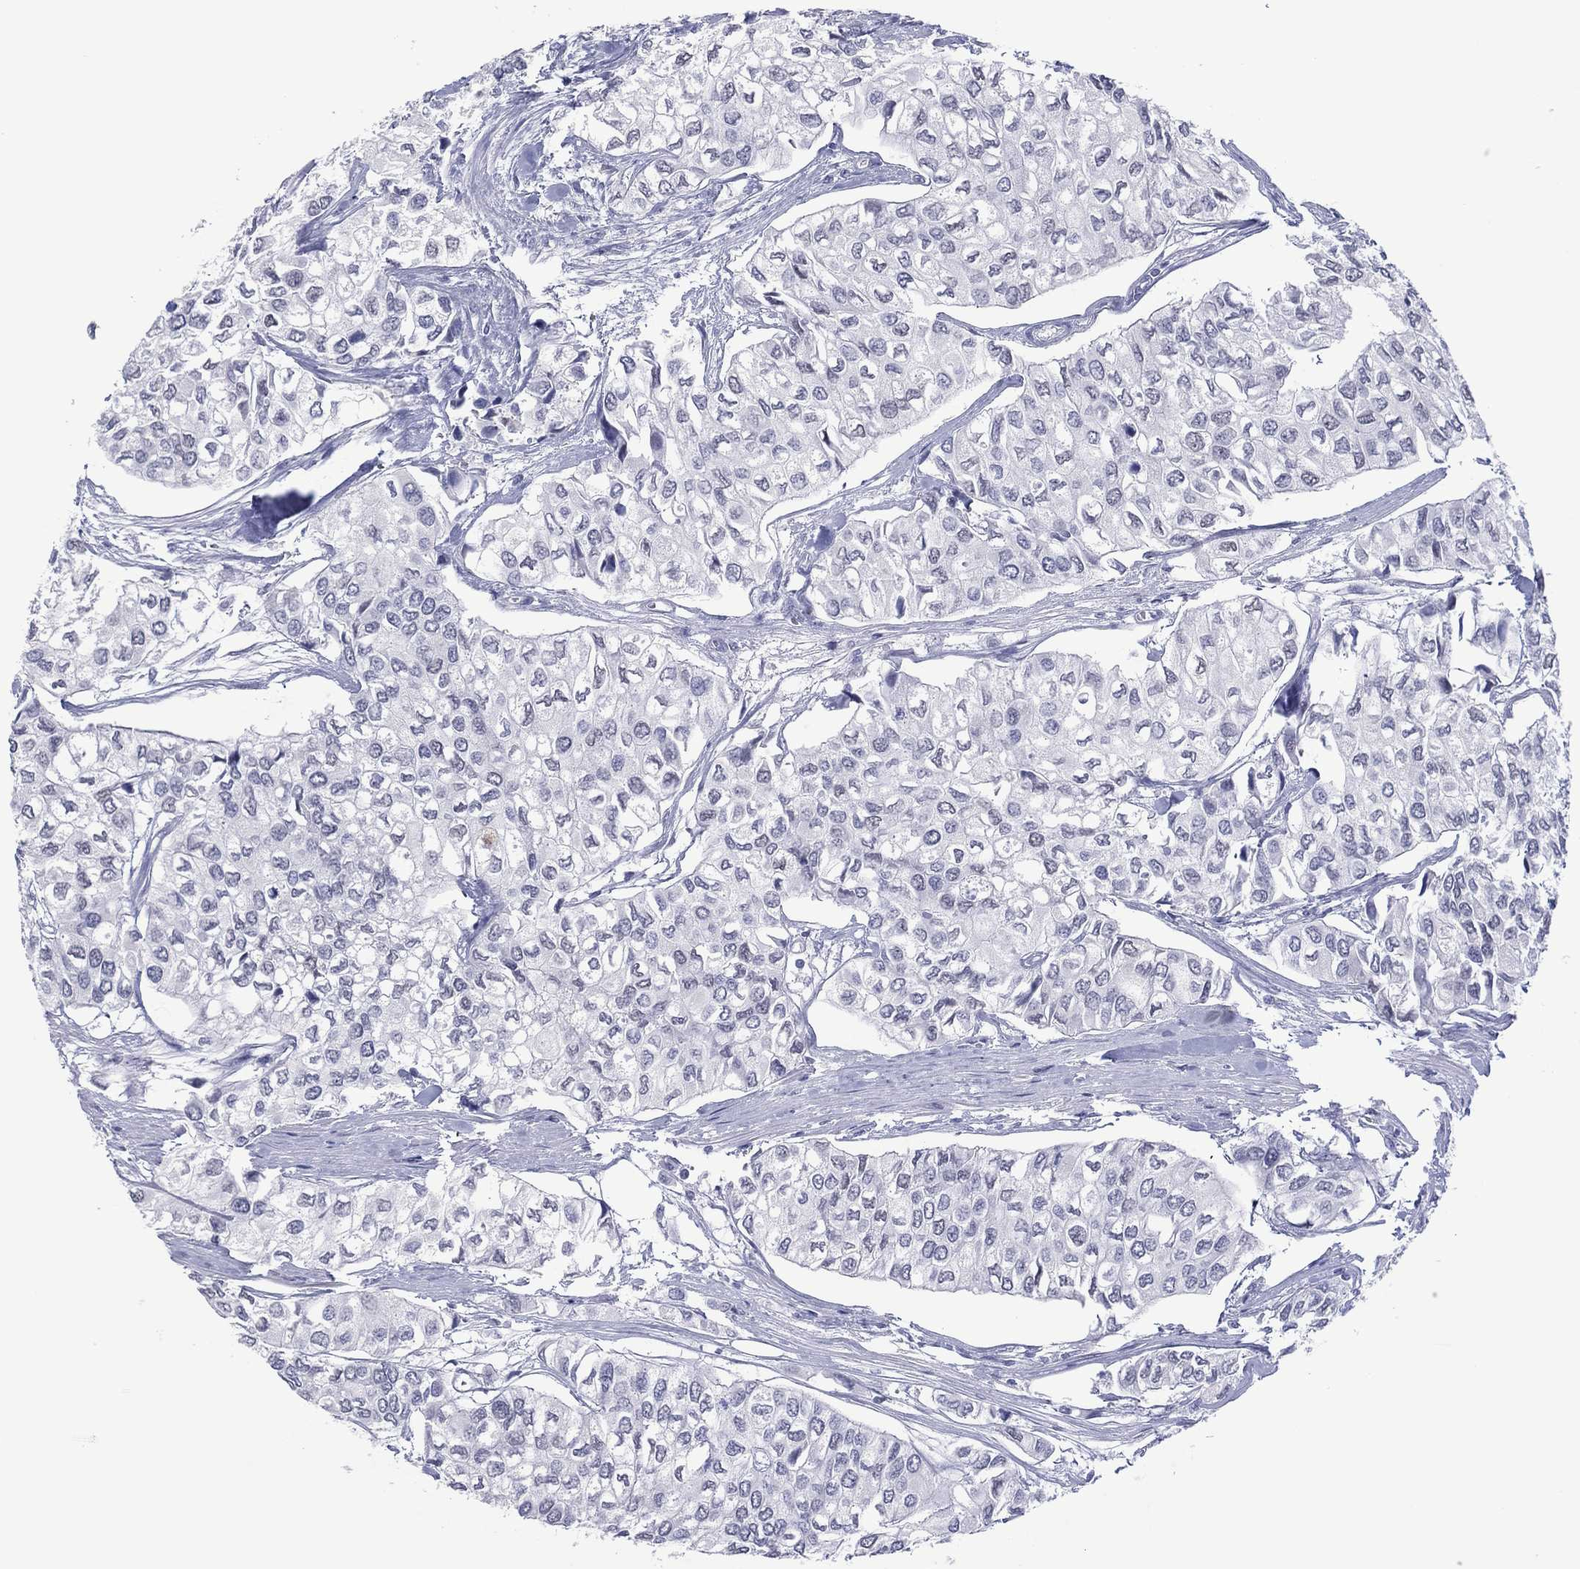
{"staining": {"intensity": "negative", "quantity": "none", "location": "none"}, "tissue": "urothelial cancer", "cell_type": "Tumor cells", "image_type": "cancer", "snomed": [{"axis": "morphology", "description": "Urothelial carcinoma, High grade"}, {"axis": "topography", "description": "Urinary bladder"}], "caption": "The immunohistochemistry image has no significant expression in tumor cells of urothelial cancer tissue.", "gene": "UTF1", "patient": {"sex": "male", "age": 73}}